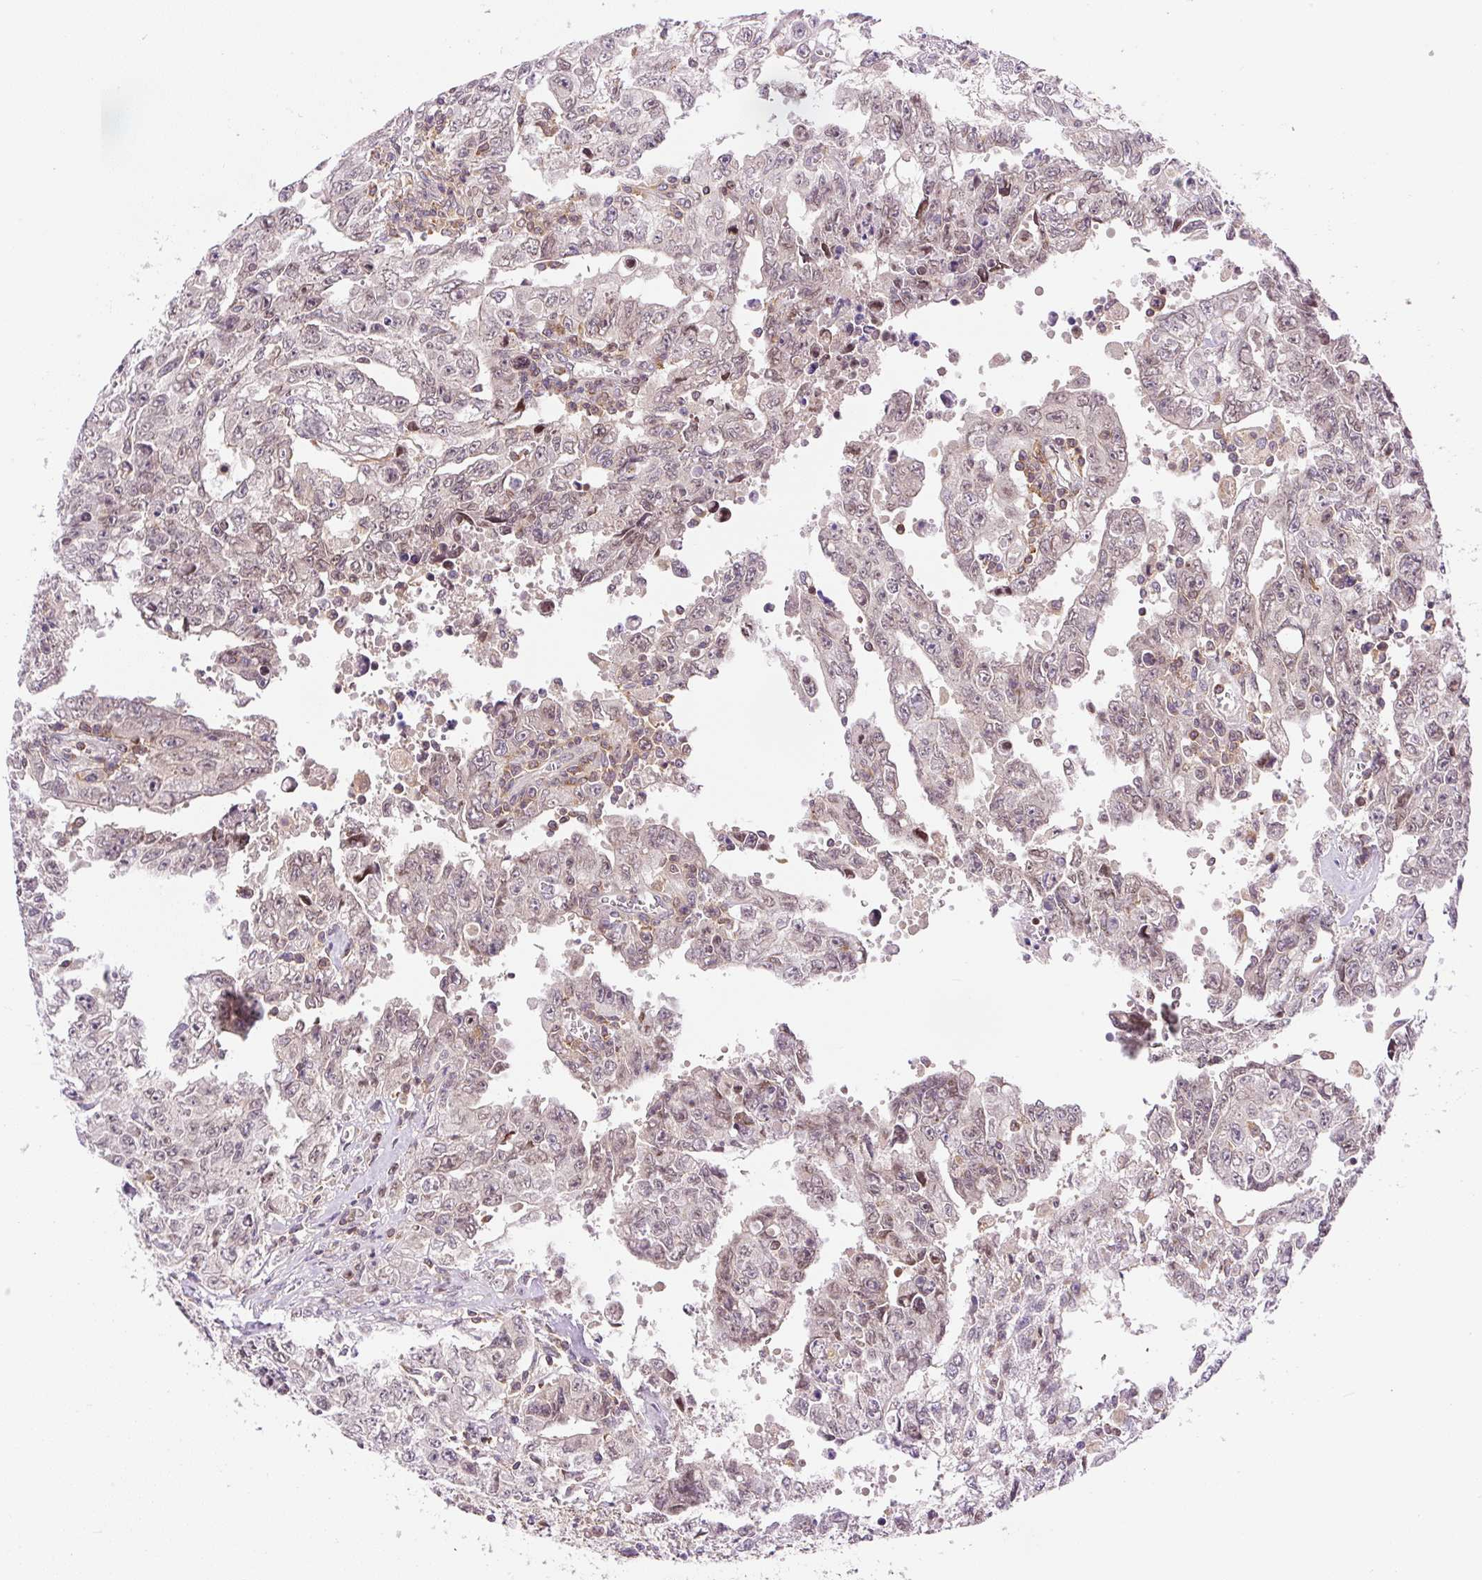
{"staining": {"intensity": "weak", "quantity": ">75%", "location": "nuclear"}, "tissue": "testis cancer", "cell_type": "Tumor cells", "image_type": "cancer", "snomed": [{"axis": "morphology", "description": "Carcinoma, Embryonal, NOS"}, {"axis": "topography", "description": "Testis"}], "caption": "High-power microscopy captured an immunohistochemistry (IHC) histopathology image of testis cancer, revealing weak nuclear staining in approximately >75% of tumor cells.", "gene": "CARD11", "patient": {"sex": "male", "age": 24}}